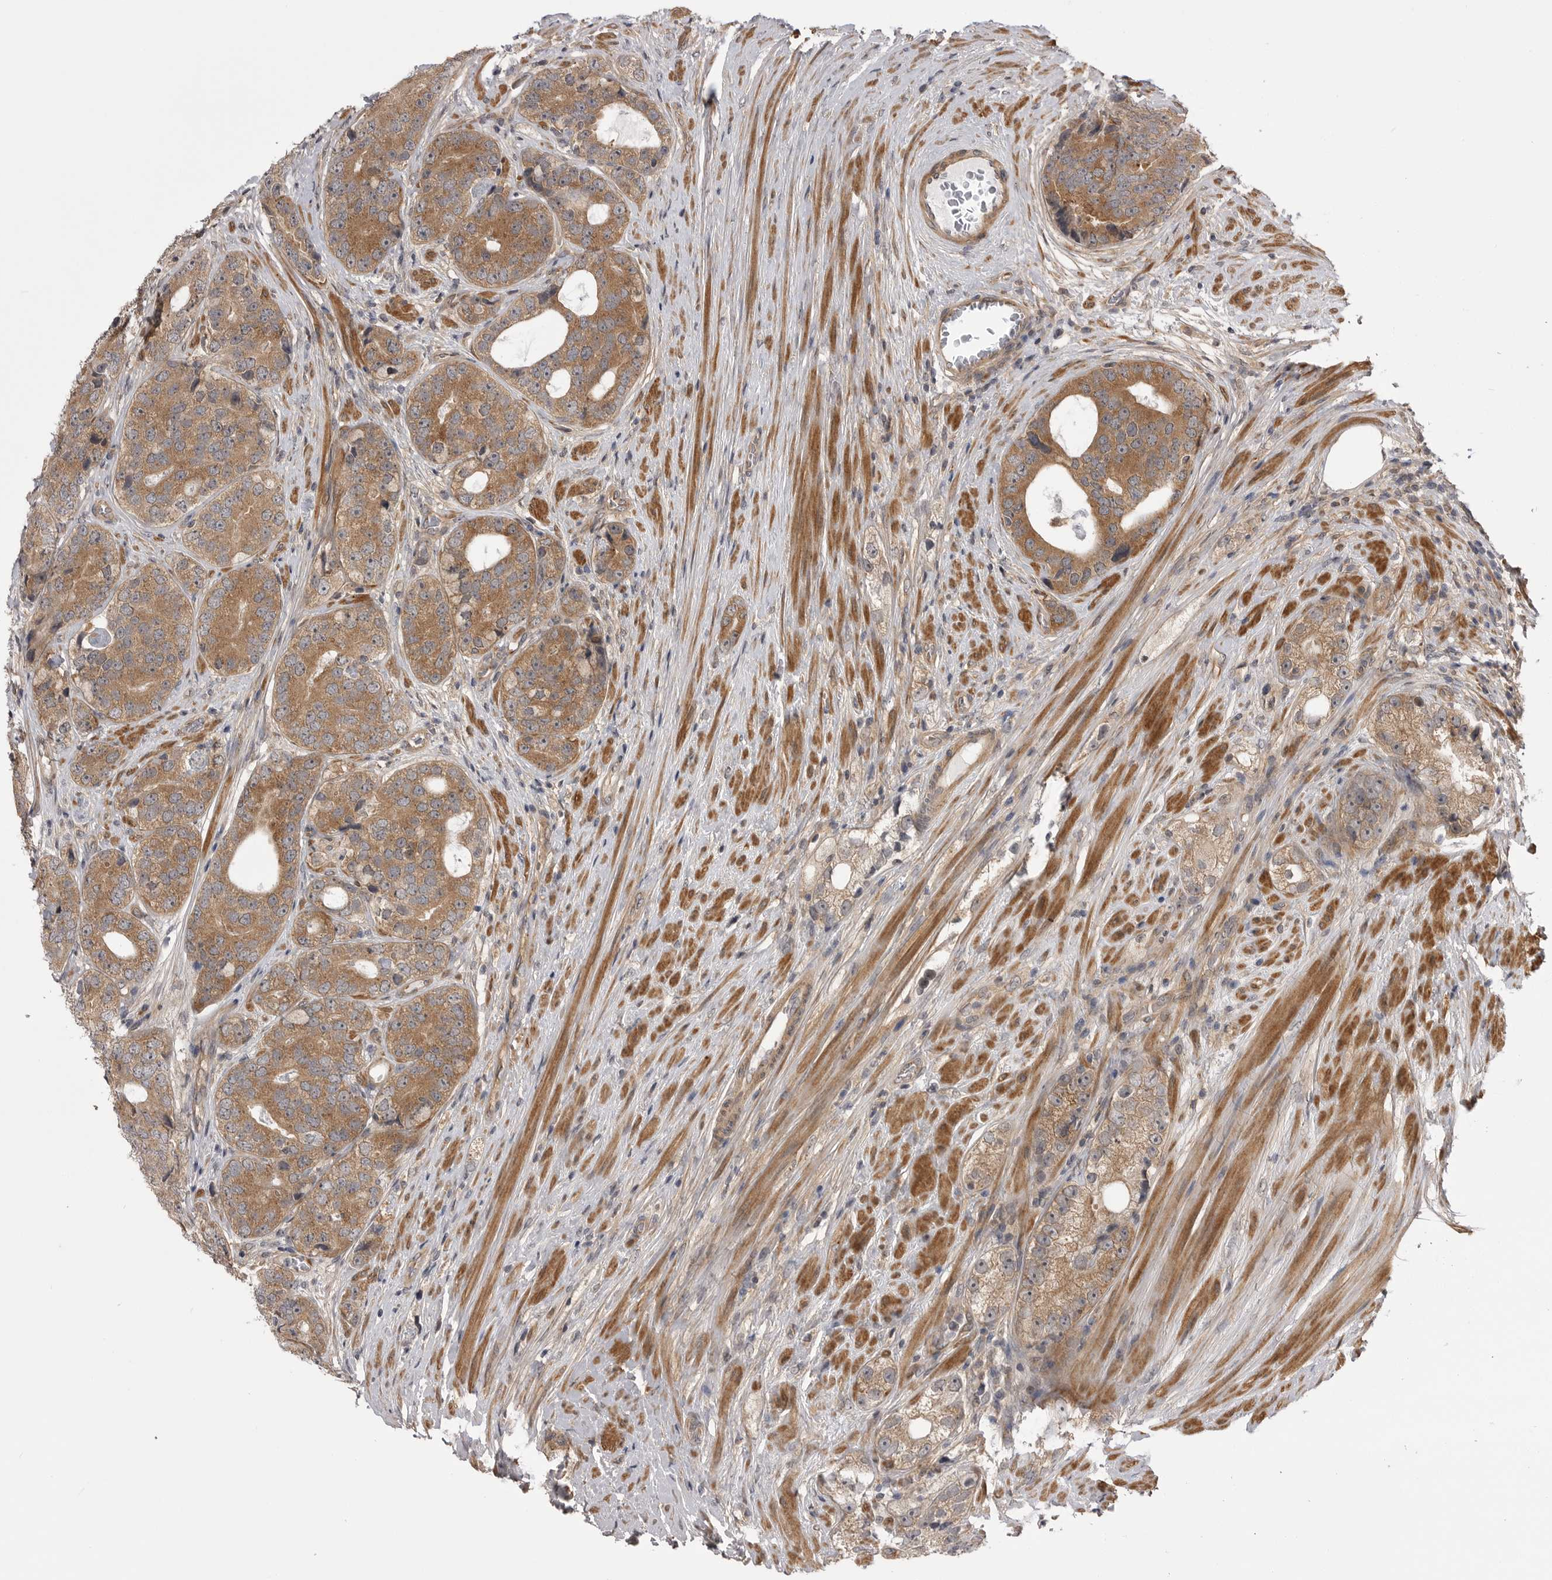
{"staining": {"intensity": "moderate", "quantity": ">75%", "location": "cytoplasmic/membranous"}, "tissue": "prostate cancer", "cell_type": "Tumor cells", "image_type": "cancer", "snomed": [{"axis": "morphology", "description": "Adenocarcinoma, High grade"}, {"axis": "topography", "description": "Prostate"}], "caption": "Immunohistochemical staining of human adenocarcinoma (high-grade) (prostate) exhibits medium levels of moderate cytoplasmic/membranous positivity in about >75% of tumor cells.", "gene": "PDCL", "patient": {"sex": "male", "age": 56}}